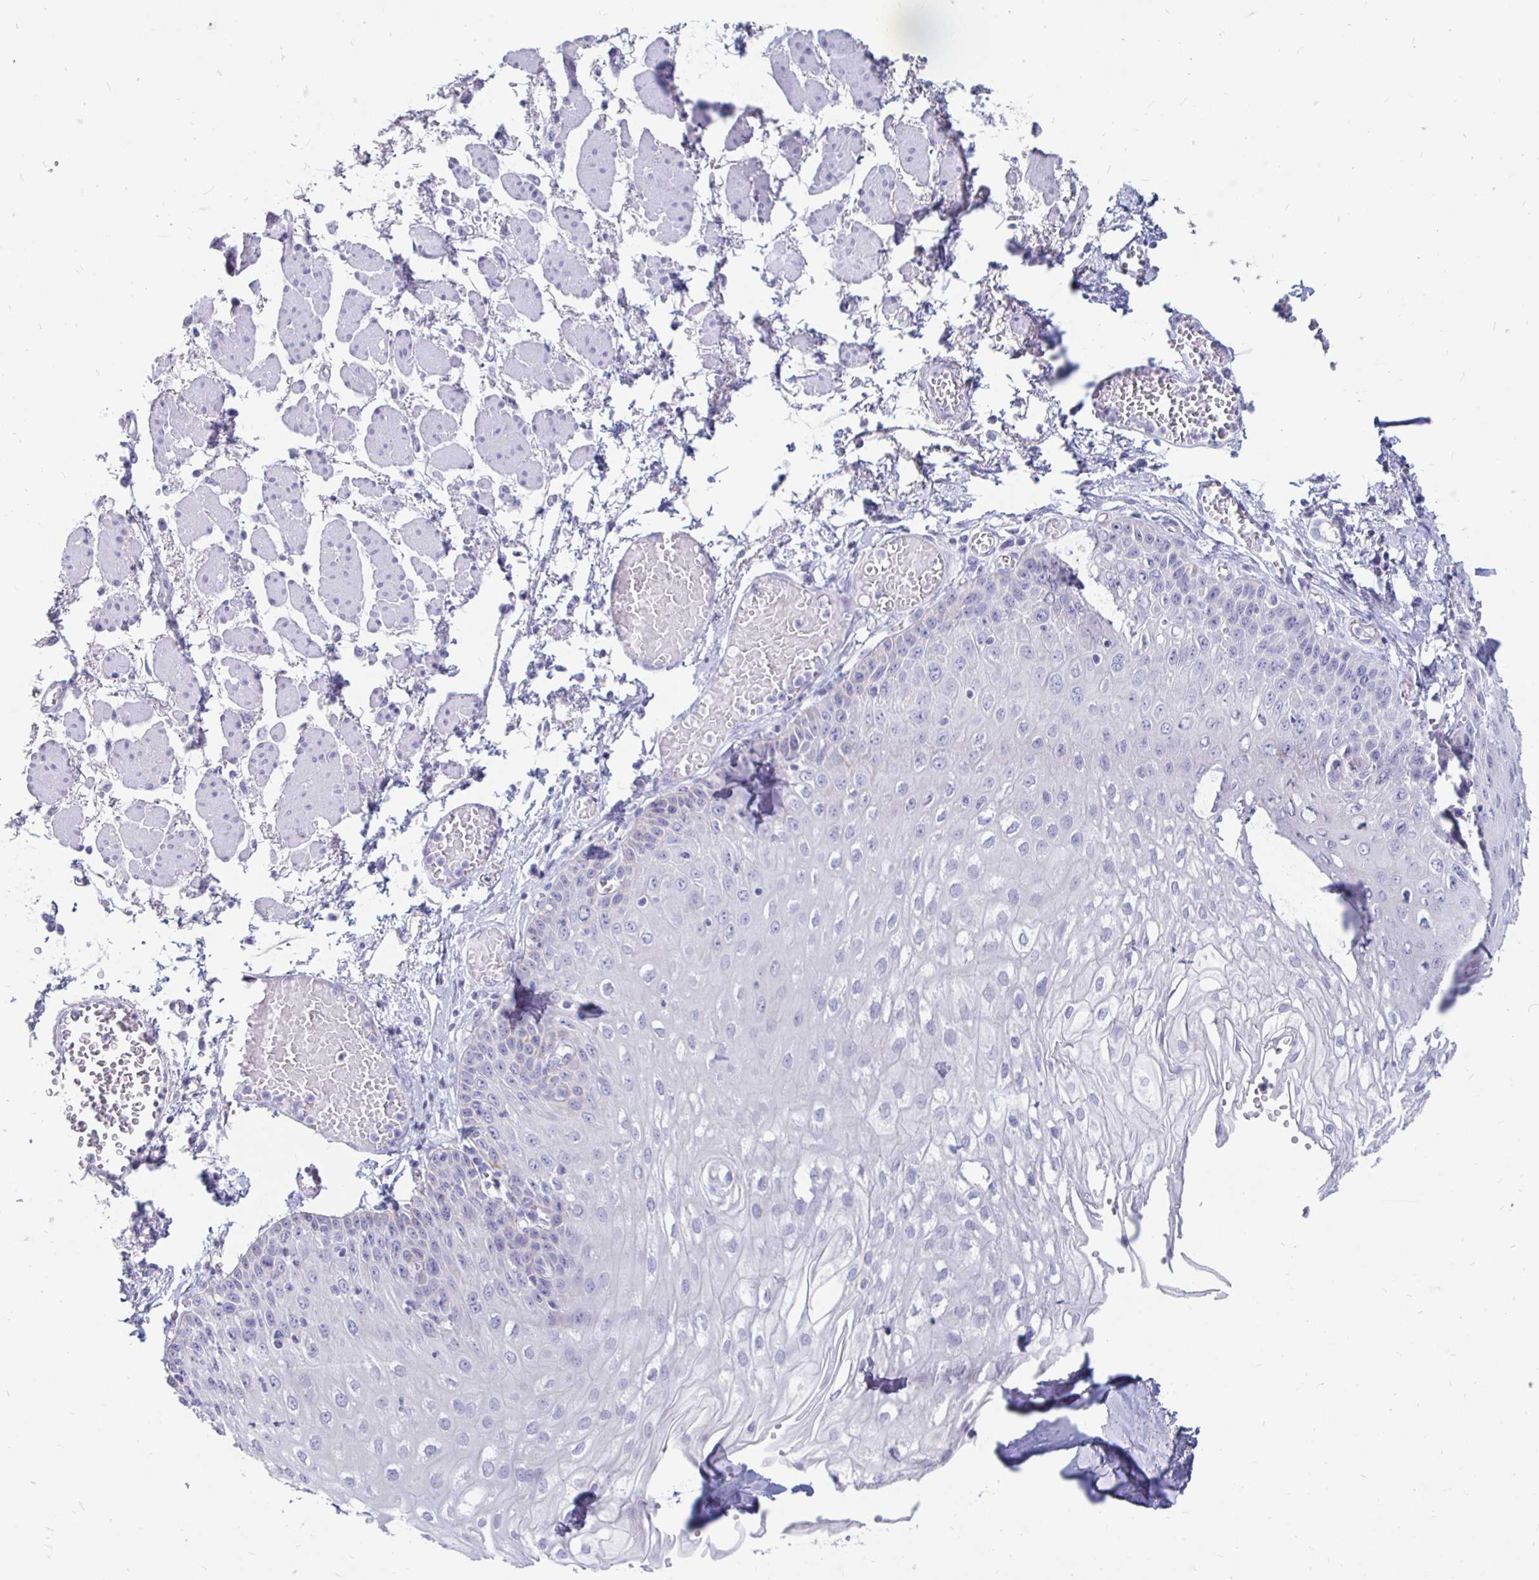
{"staining": {"intensity": "negative", "quantity": "none", "location": "none"}, "tissue": "esophagus", "cell_type": "Squamous epithelial cells", "image_type": "normal", "snomed": [{"axis": "morphology", "description": "Normal tissue, NOS"}, {"axis": "morphology", "description": "Adenocarcinoma, NOS"}, {"axis": "topography", "description": "Esophagus"}], "caption": "DAB immunohistochemical staining of unremarkable human esophagus demonstrates no significant staining in squamous epithelial cells. The staining was performed using DAB (3,3'-diaminobenzidine) to visualize the protein expression in brown, while the nuclei were stained in blue with hematoxylin (Magnification: 20x).", "gene": "PEG10", "patient": {"sex": "male", "age": 81}}